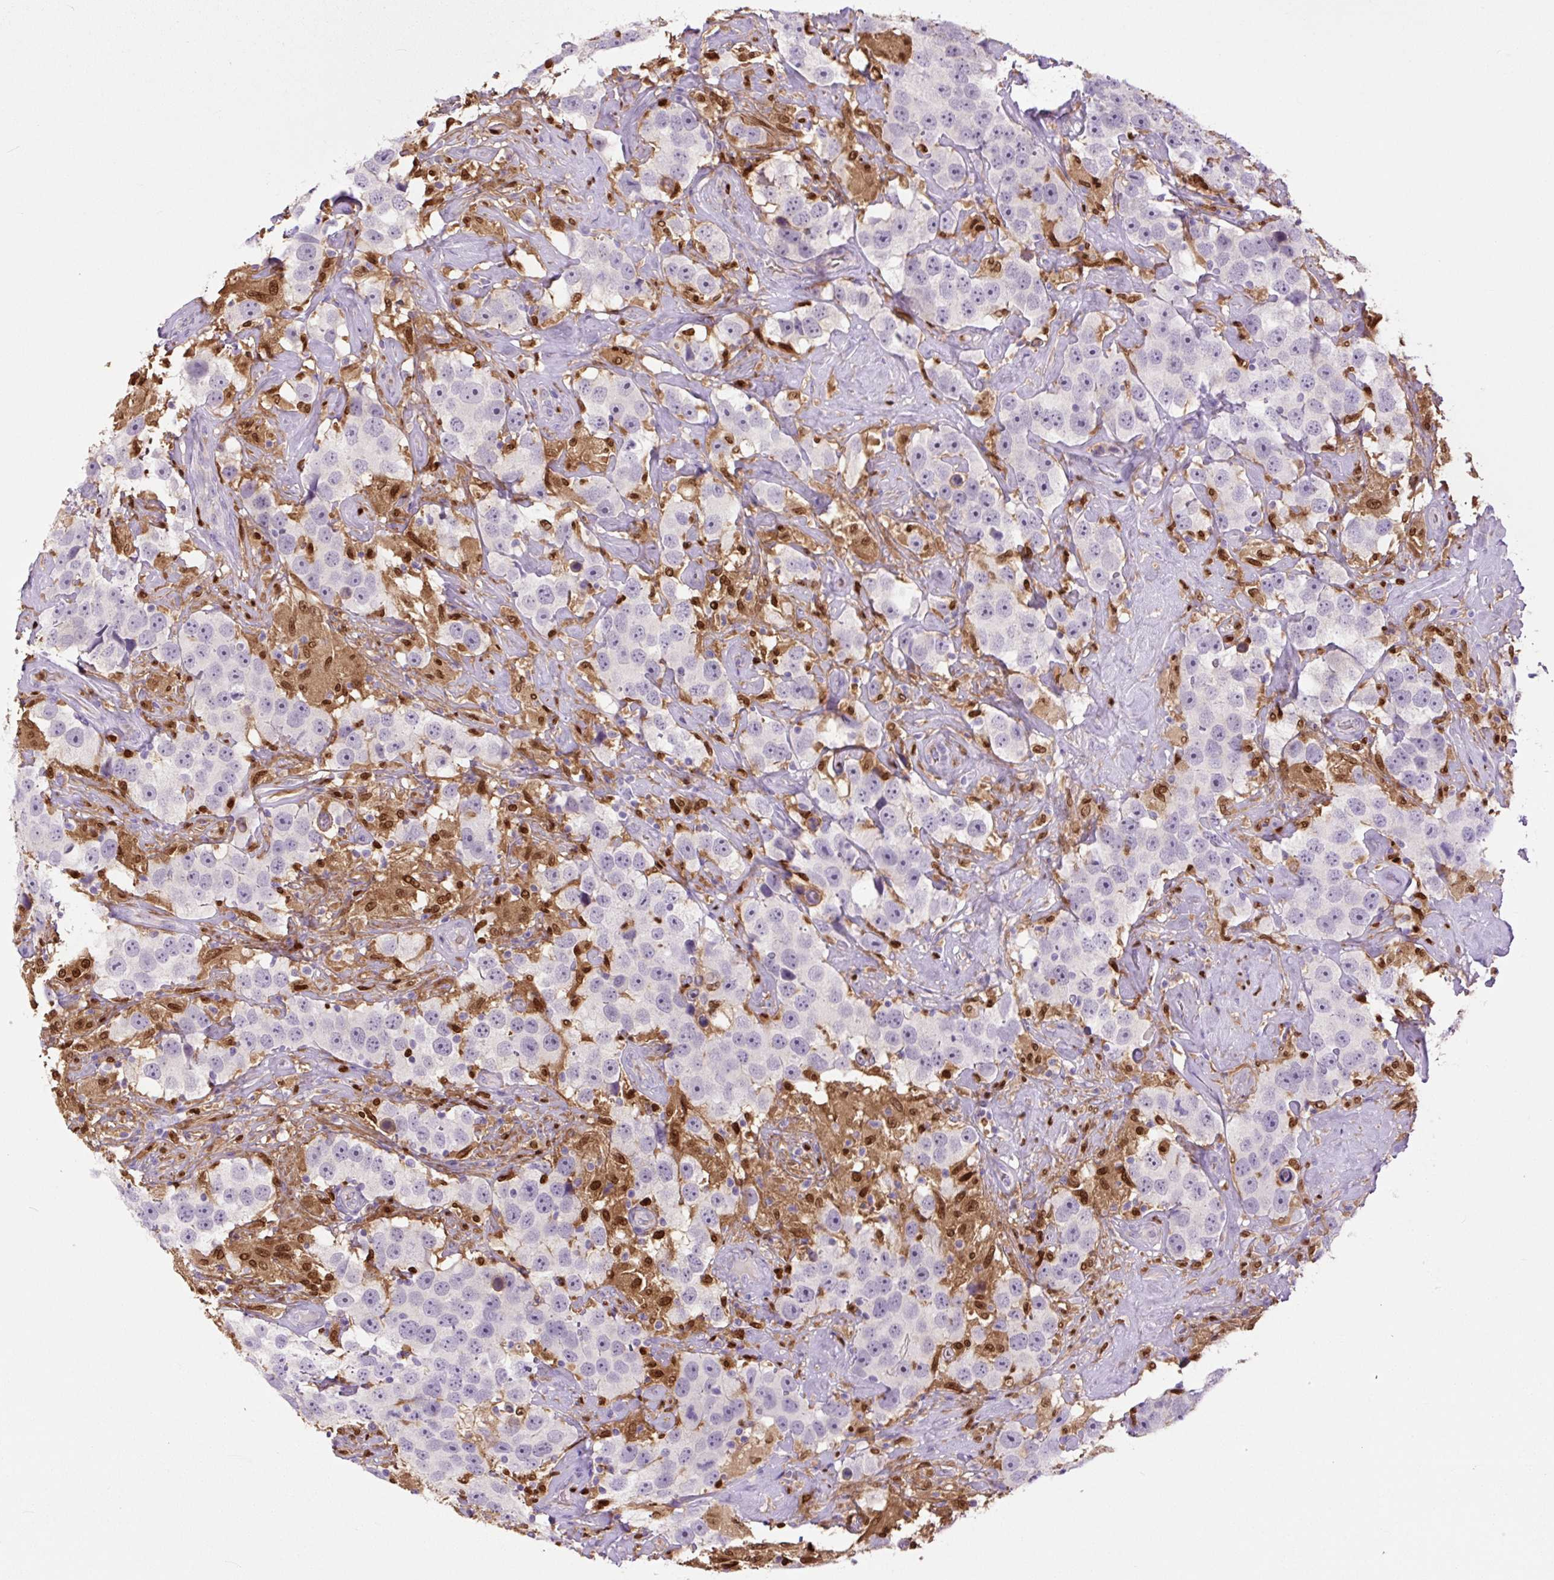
{"staining": {"intensity": "negative", "quantity": "none", "location": "none"}, "tissue": "testis cancer", "cell_type": "Tumor cells", "image_type": "cancer", "snomed": [{"axis": "morphology", "description": "Seminoma, NOS"}, {"axis": "topography", "description": "Testis"}], "caption": "This histopathology image is of testis cancer (seminoma) stained with immunohistochemistry (IHC) to label a protein in brown with the nuclei are counter-stained blue. There is no expression in tumor cells. (DAB (3,3'-diaminobenzidine) immunohistochemistry (IHC), high magnification).", "gene": "SPI1", "patient": {"sex": "male", "age": 49}}